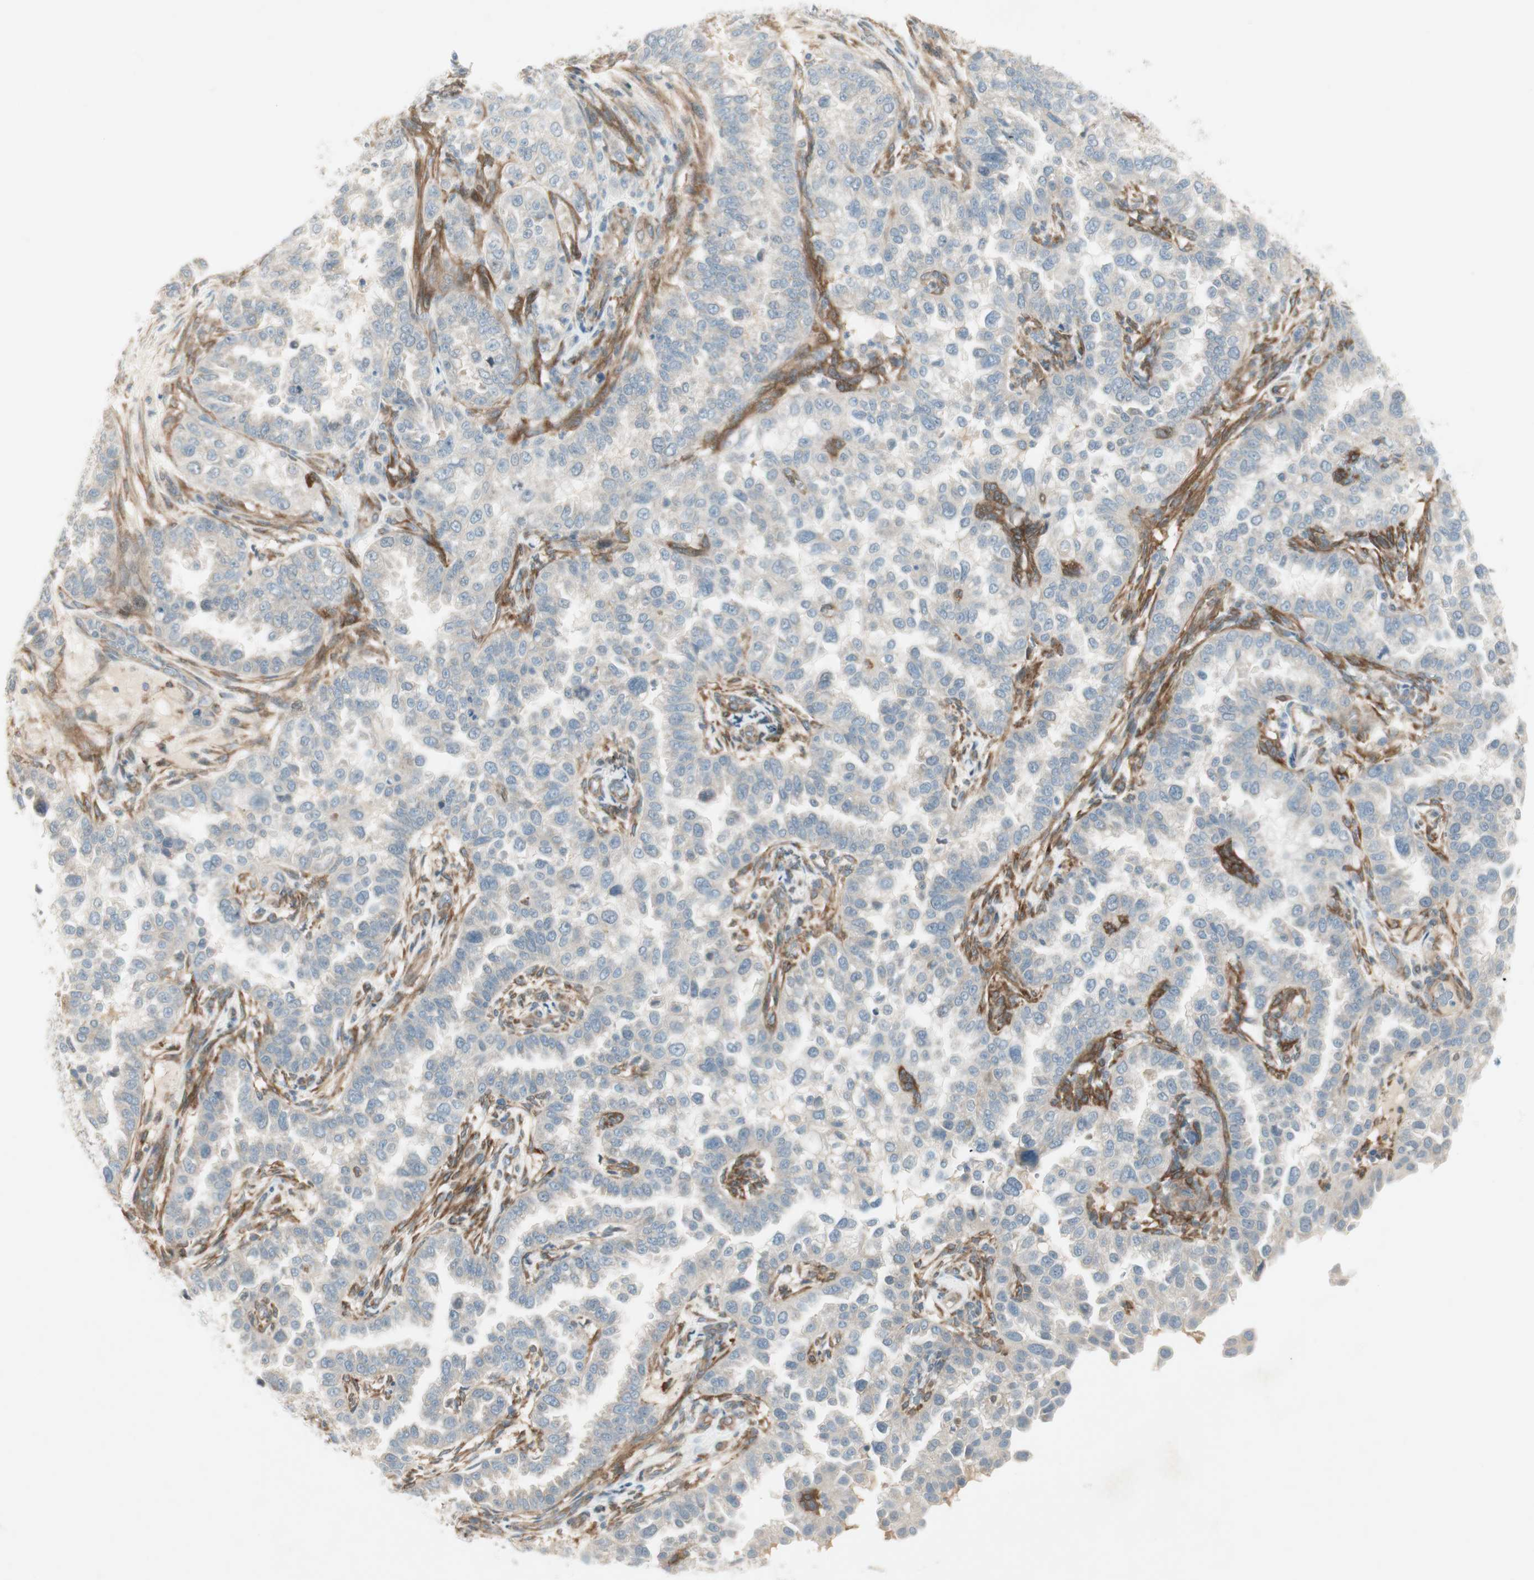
{"staining": {"intensity": "negative", "quantity": "none", "location": "none"}, "tissue": "endometrial cancer", "cell_type": "Tumor cells", "image_type": "cancer", "snomed": [{"axis": "morphology", "description": "Adenocarcinoma, NOS"}, {"axis": "topography", "description": "Endometrium"}], "caption": "Immunohistochemical staining of adenocarcinoma (endometrial) demonstrates no significant staining in tumor cells. The staining is performed using DAB (3,3'-diaminobenzidine) brown chromogen with nuclei counter-stained in using hematoxylin.", "gene": "STON1-GTF2A1L", "patient": {"sex": "female", "age": 85}}